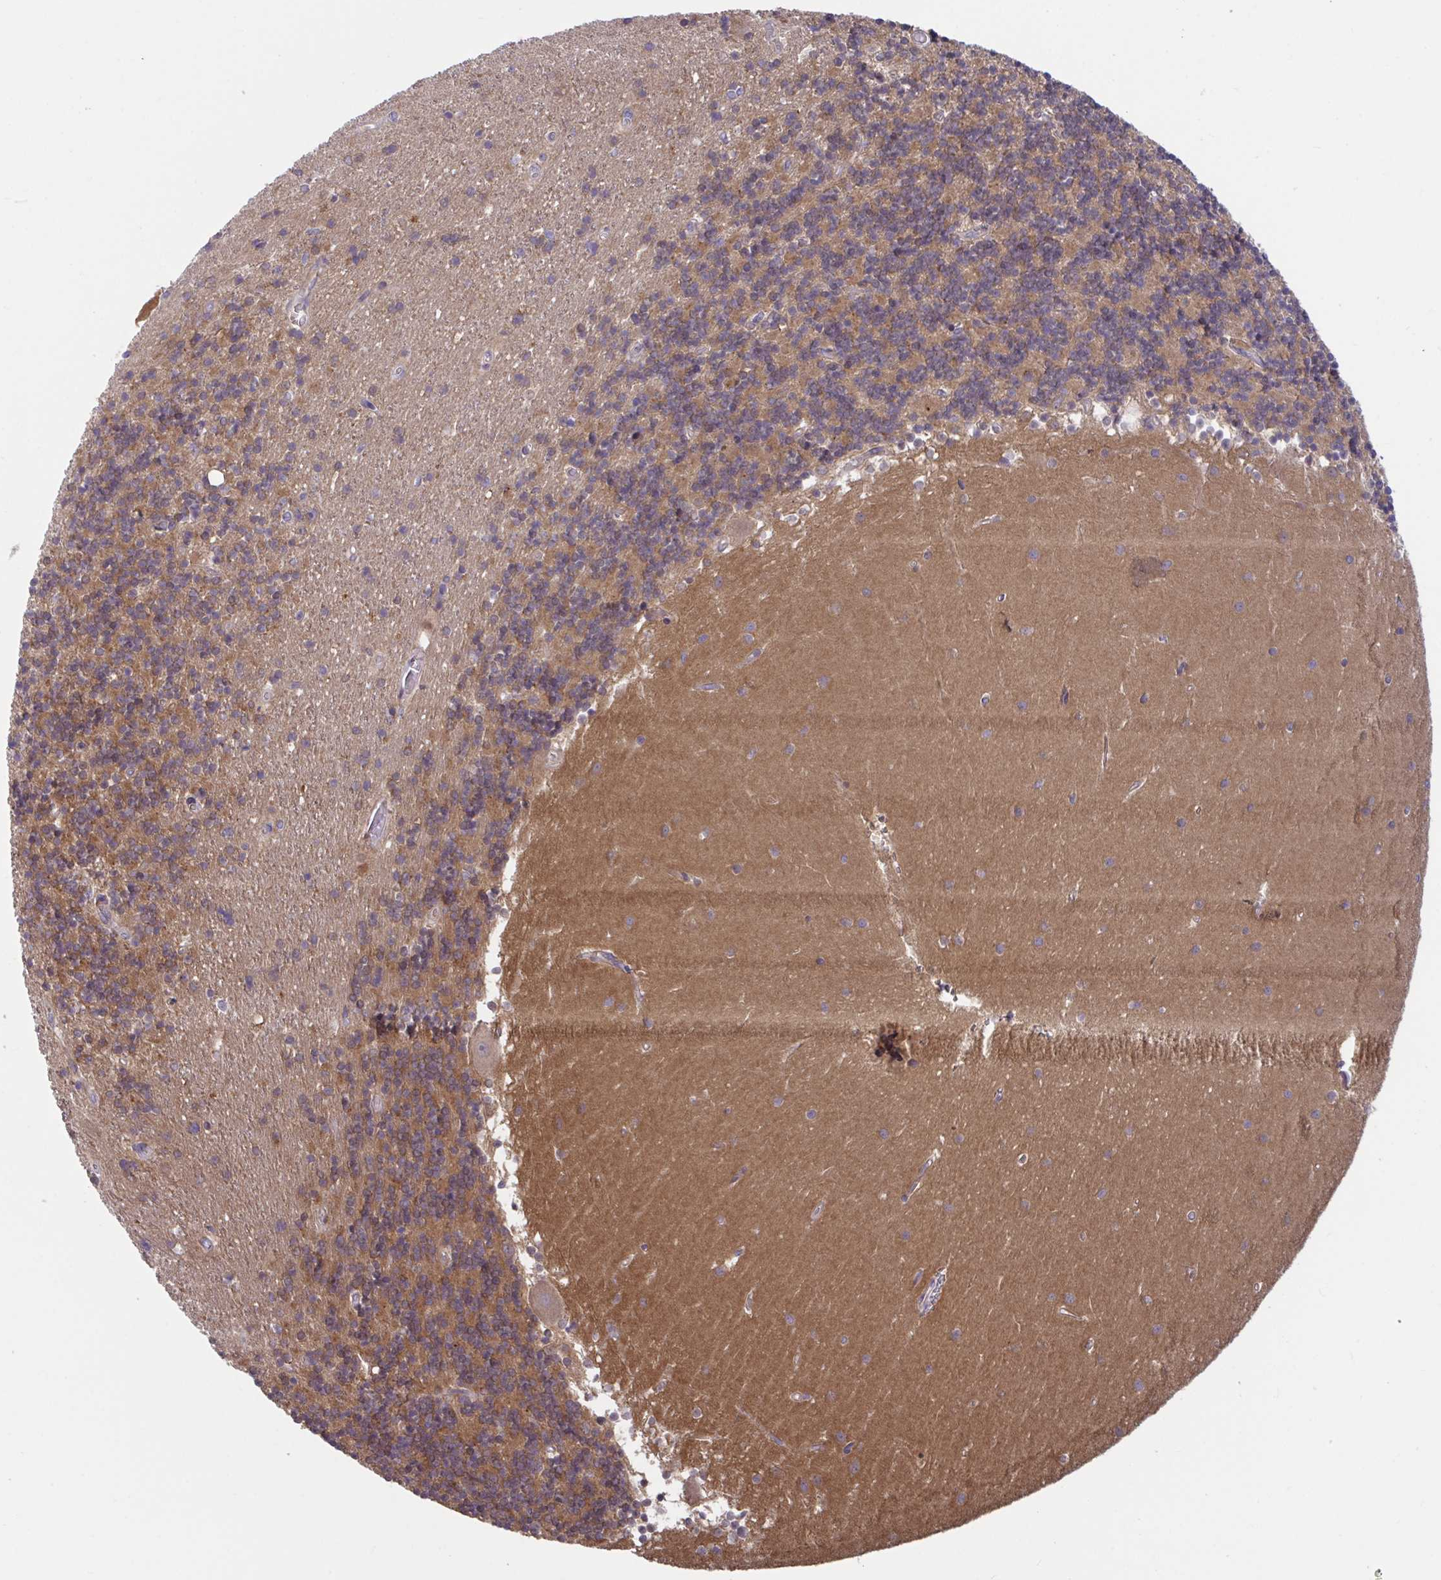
{"staining": {"intensity": "moderate", "quantity": "25%-75%", "location": "cytoplasmic/membranous"}, "tissue": "cerebellum", "cell_type": "Cells in granular layer", "image_type": "normal", "snomed": [{"axis": "morphology", "description": "Normal tissue, NOS"}, {"axis": "topography", "description": "Cerebellum"}], "caption": "Immunohistochemistry of unremarkable human cerebellum demonstrates medium levels of moderate cytoplasmic/membranous staining in about 25%-75% of cells in granular layer.", "gene": "LMNTD2", "patient": {"sex": "male", "age": 54}}